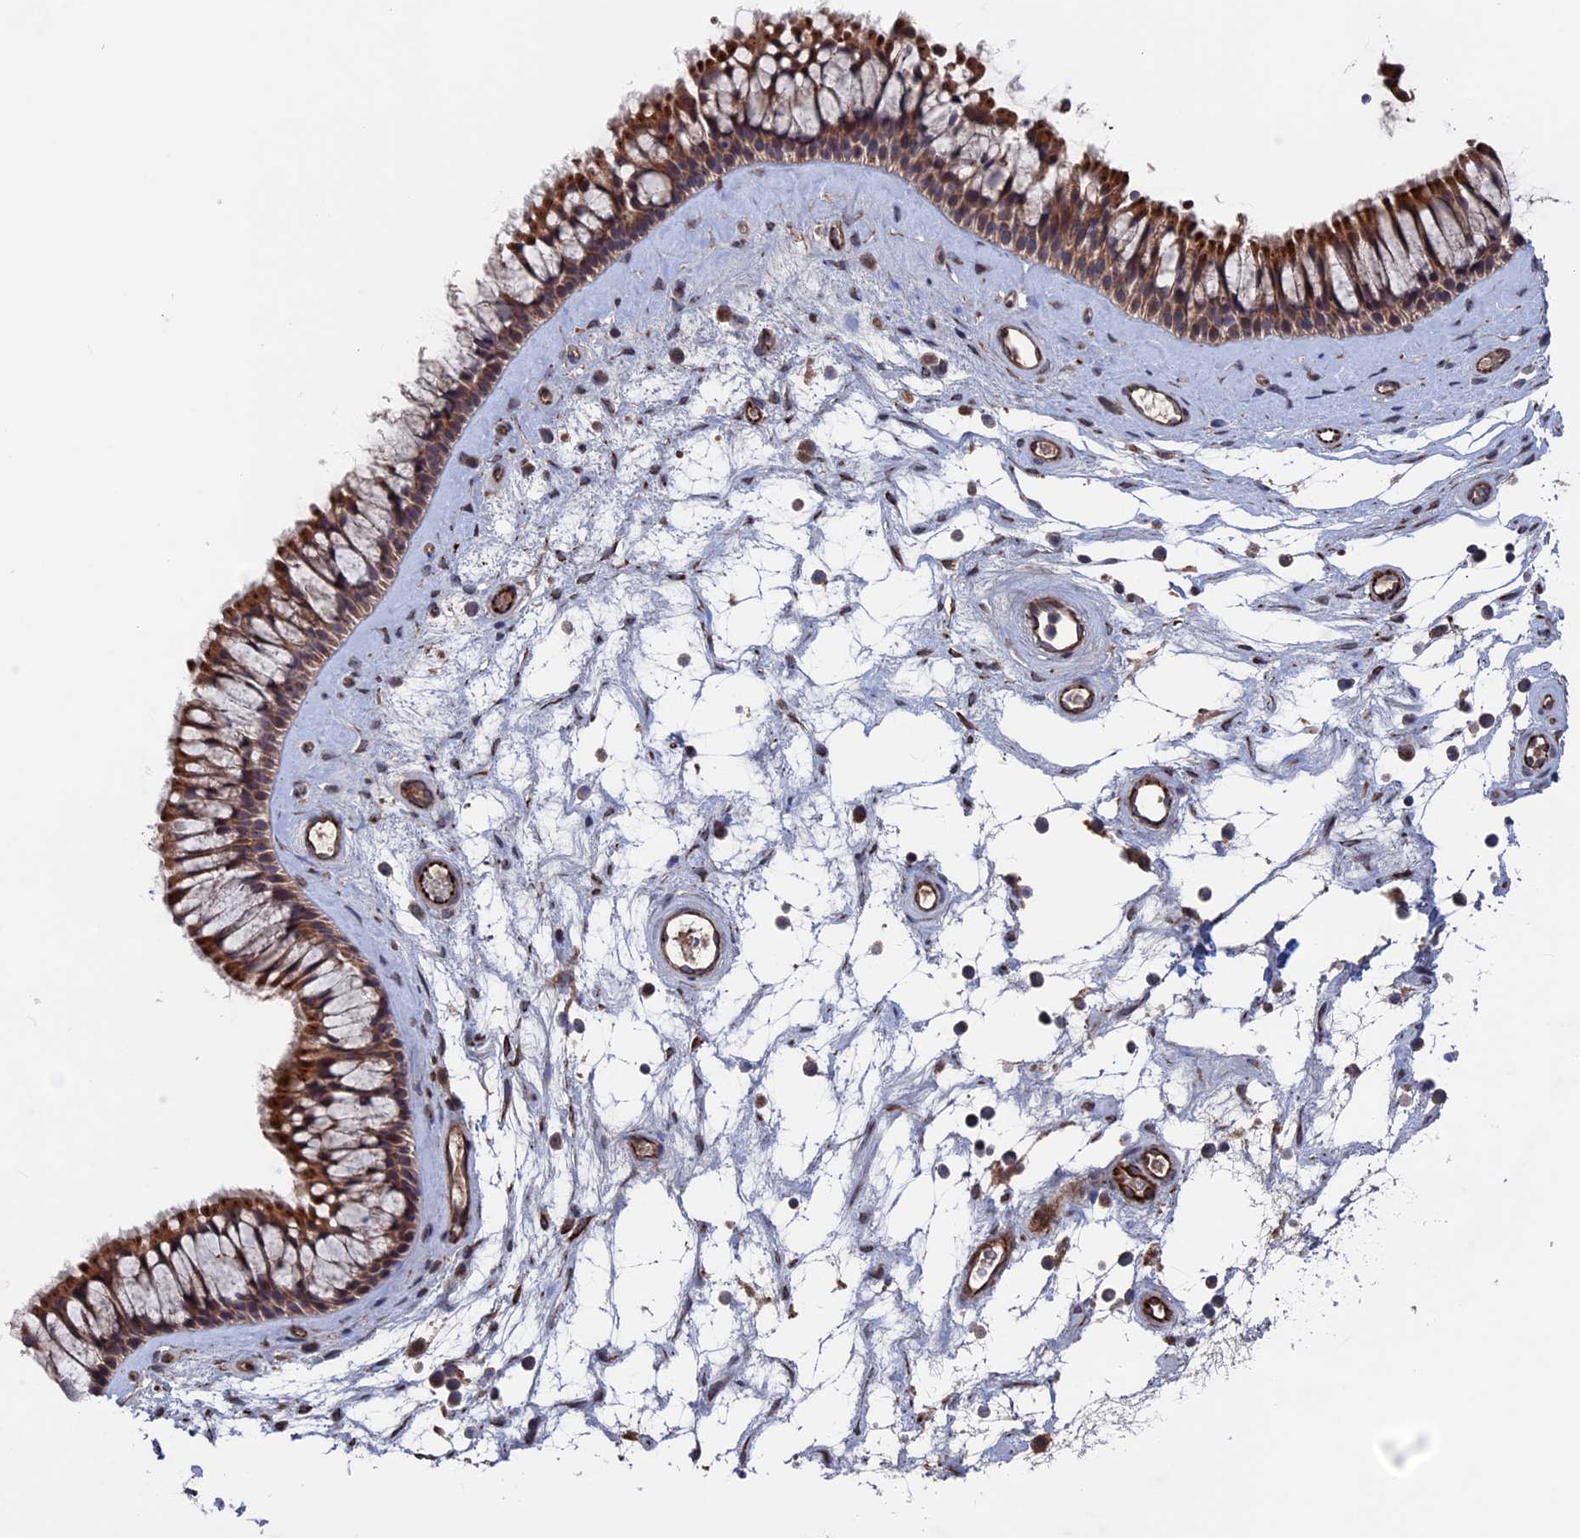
{"staining": {"intensity": "moderate", "quantity": ">75%", "location": "cytoplasmic/membranous"}, "tissue": "nasopharynx", "cell_type": "Respiratory epithelial cells", "image_type": "normal", "snomed": [{"axis": "morphology", "description": "Normal tissue, NOS"}, {"axis": "topography", "description": "Nasopharynx"}], "caption": "Protein staining displays moderate cytoplasmic/membranous positivity in approximately >75% of respiratory epithelial cells in normal nasopharynx. The protein is stained brown, and the nuclei are stained in blue (DAB (3,3'-diaminobenzidine) IHC with brightfield microscopy, high magnification).", "gene": "PLA2G15", "patient": {"sex": "male", "age": 64}}